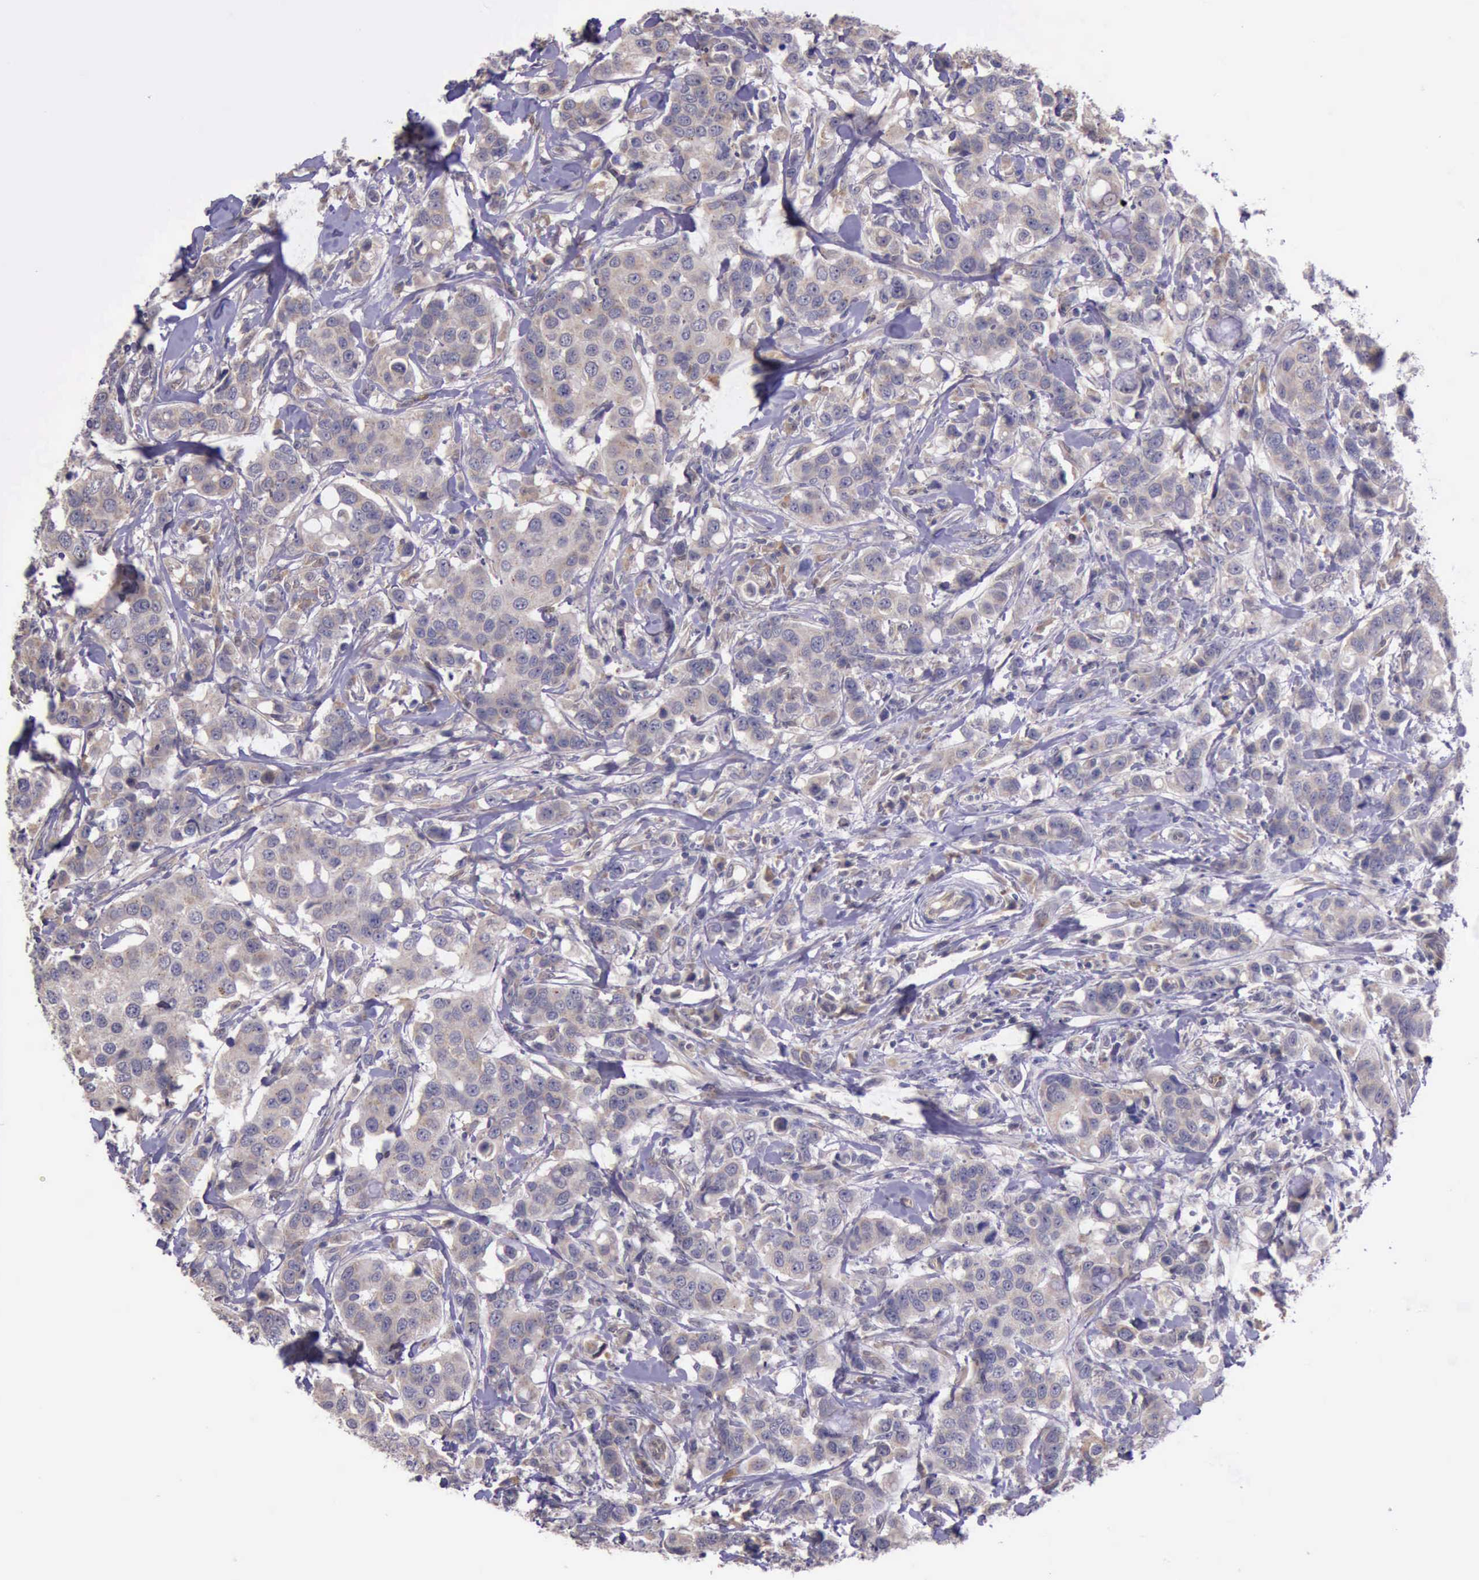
{"staining": {"intensity": "weak", "quantity": ">75%", "location": "cytoplasmic/membranous"}, "tissue": "breast cancer", "cell_type": "Tumor cells", "image_type": "cancer", "snomed": [{"axis": "morphology", "description": "Duct carcinoma"}, {"axis": "topography", "description": "Breast"}], "caption": "Protein staining displays weak cytoplasmic/membranous staining in approximately >75% of tumor cells in breast cancer.", "gene": "PLEK2", "patient": {"sex": "female", "age": 27}}